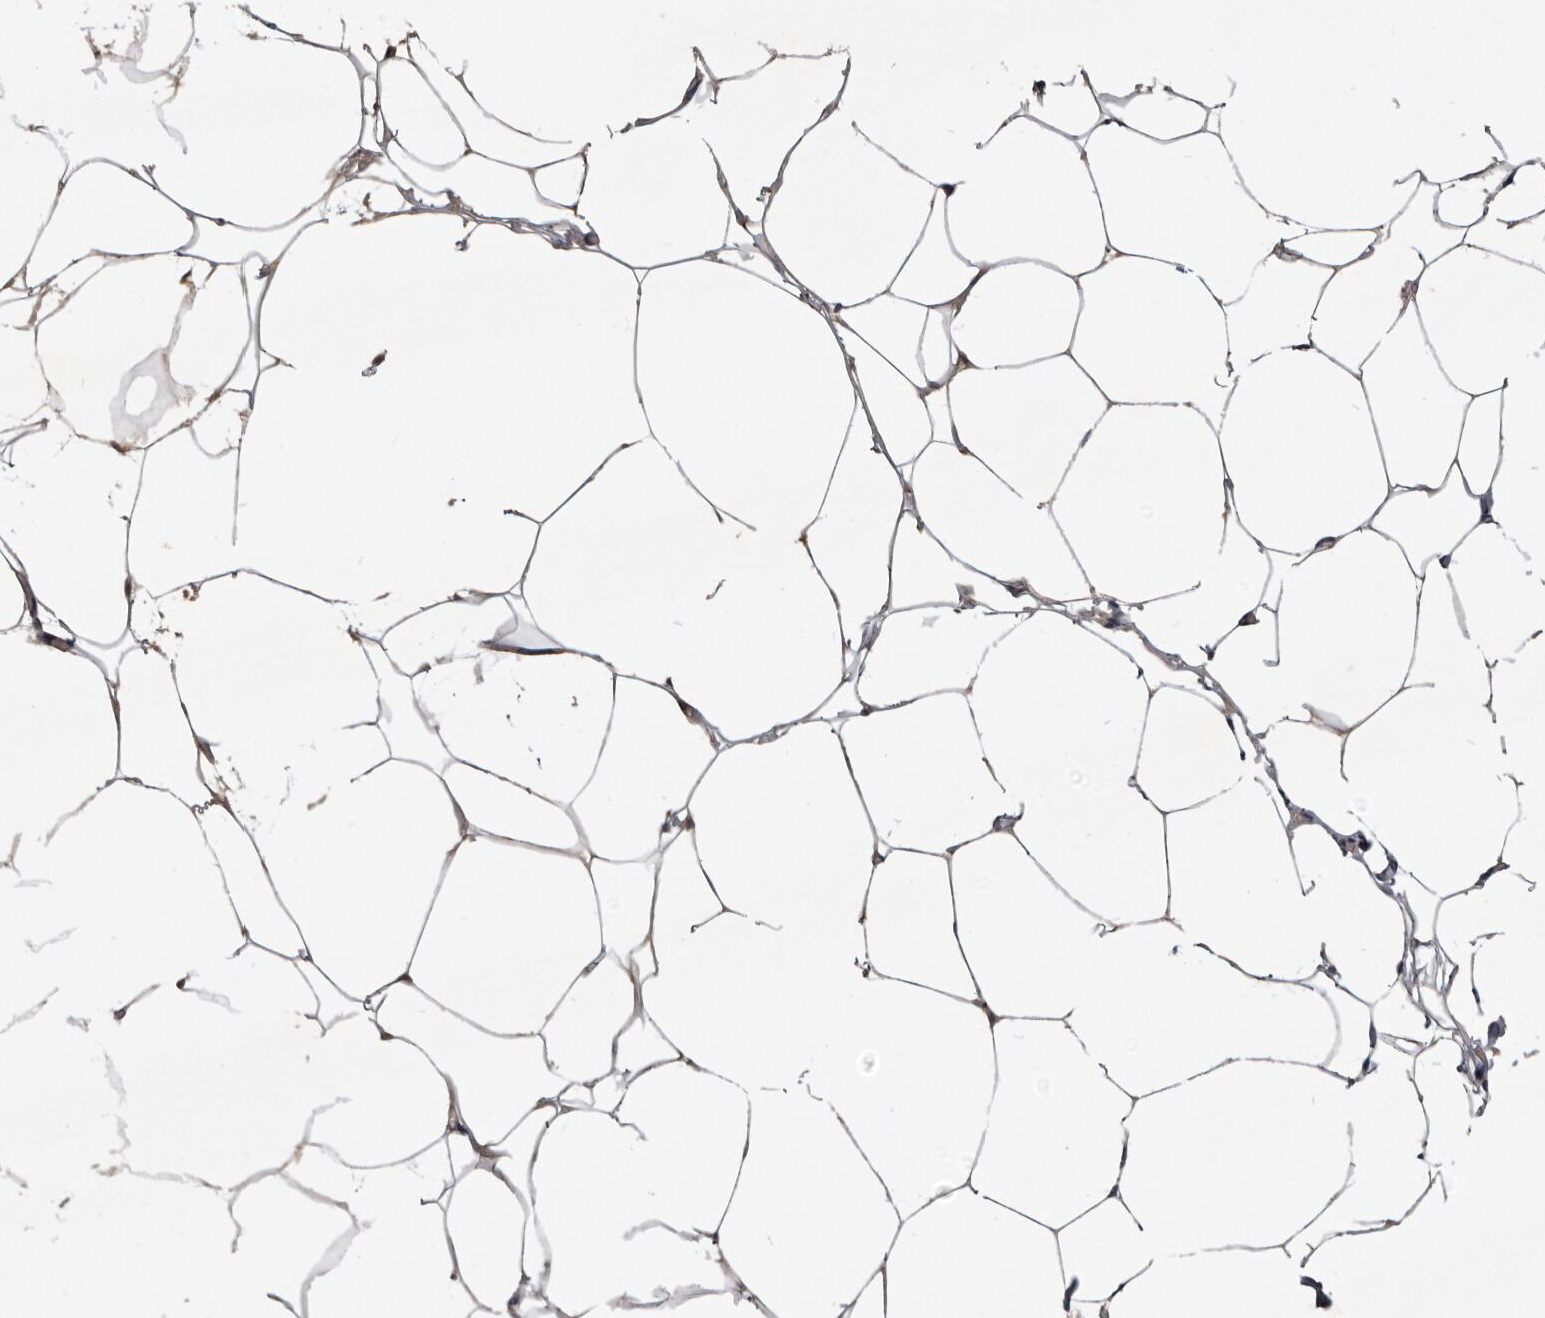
{"staining": {"intensity": "moderate", "quantity": "25%-75%", "location": "cytoplasmic/membranous"}, "tissue": "adipose tissue", "cell_type": "Adipocytes", "image_type": "normal", "snomed": [{"axis": "morphology", "description": "Normal tissue, NOS"}, {"axis": "morphology", "description": "Fibrosis, NOS"}, {"axis": "topography", "description": "Breast"}, {"axis": "topography", "description": "Adipose tissue"}], "caption": "Adipose tissue stained with a brown dye shows moderate cytoplasmic/membranous positive expression in about 25%-75% of adipocytes.", "gene": "TTC39A", "patient": {"sex": "female", "age": 39}}